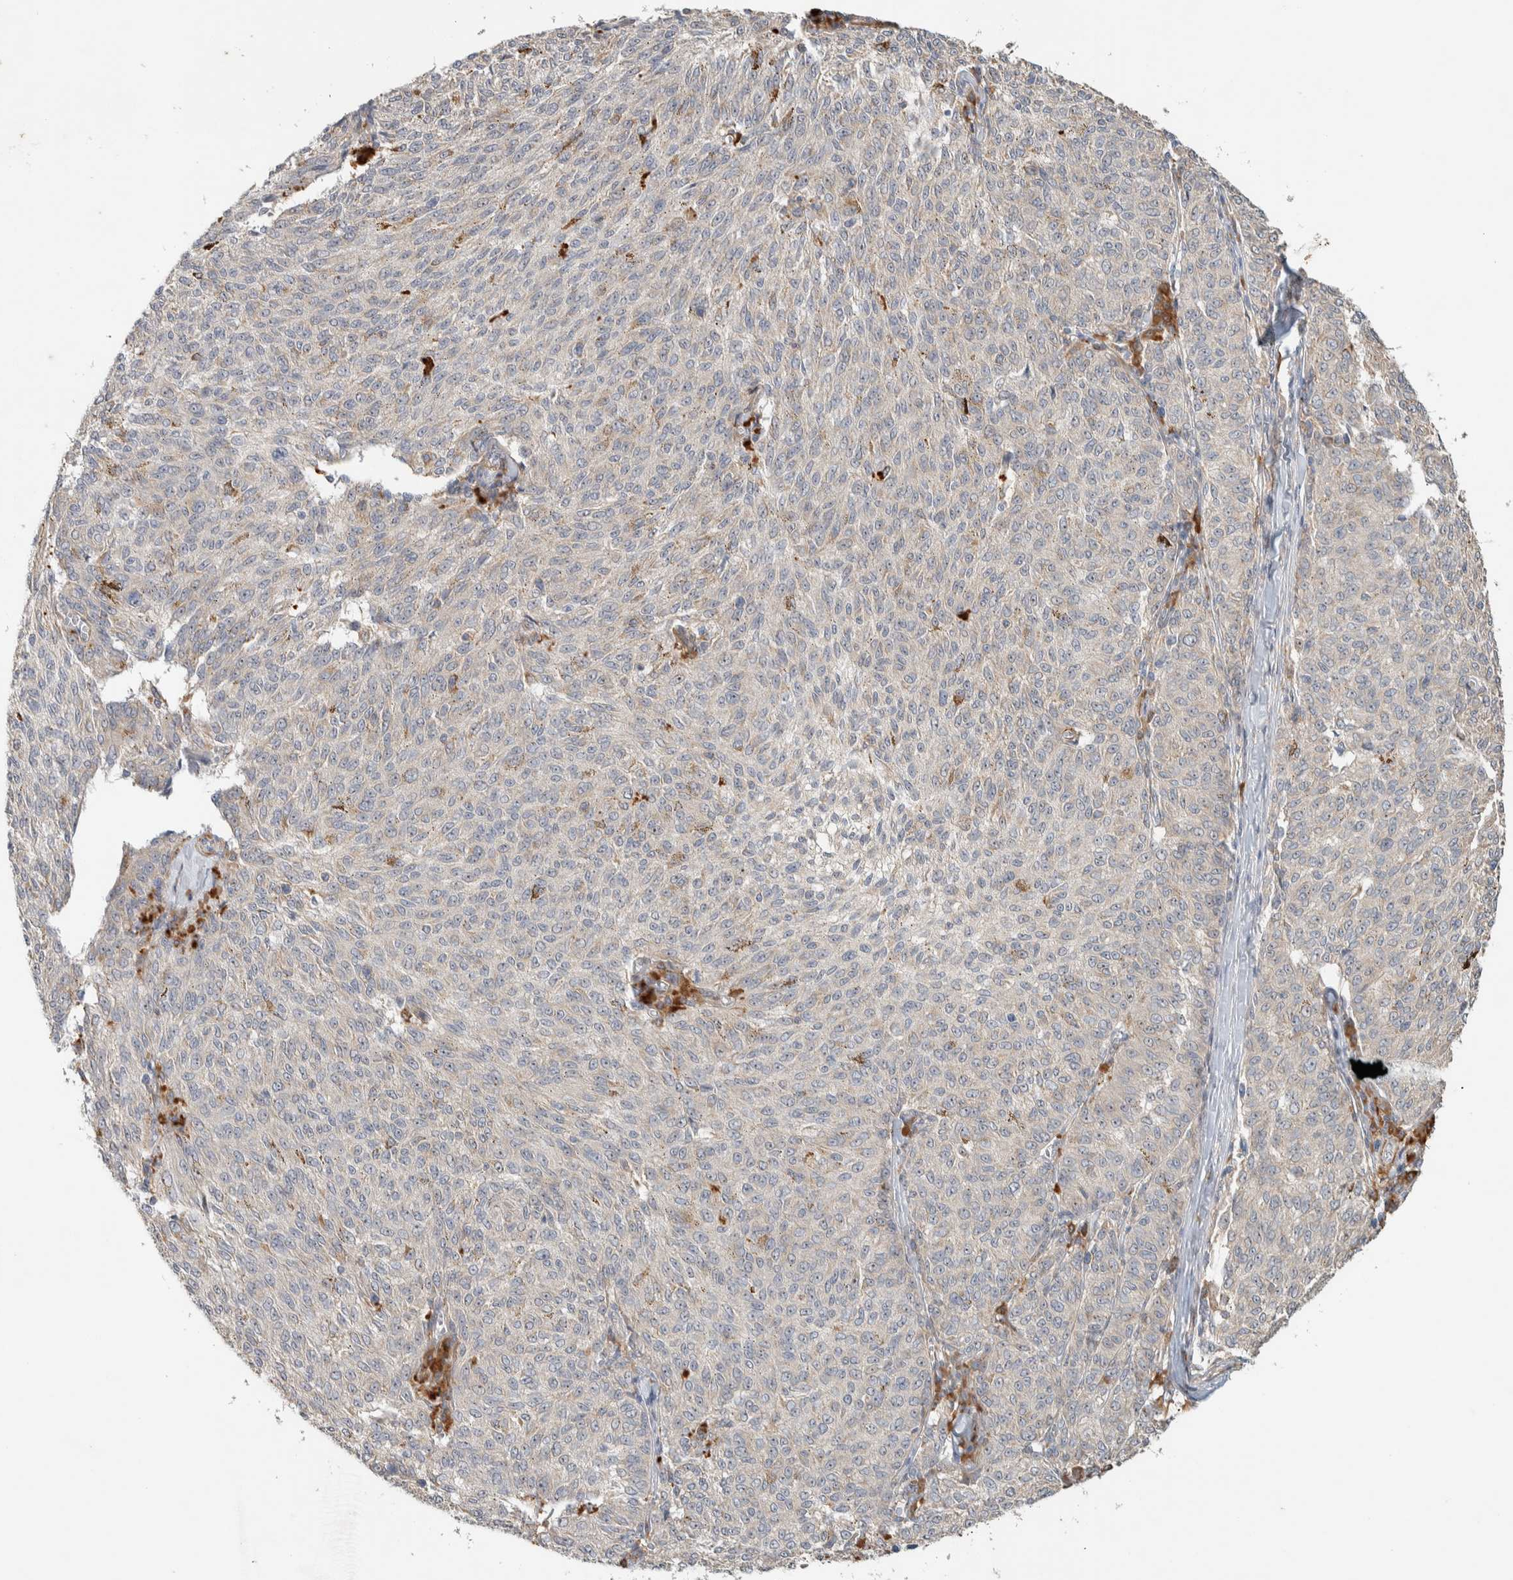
{"staining": {"intensity": "negative", "quantity": "none", "location": "none"}, "tissue": "melanoma", "cell_type": "Tumor cells", "image_type": "cancer", "snomed": [{"axis": "morphology", "description": "Malignant melanoma, NOS"}, {"axis": "topography", "description": "Skin"}], "caption": "Malignant melanoma was stained to show a protein in brown. There is no significant positivity in tumor cells. (Brightfield microscopy of DAB immunohistochemistry at high magnification).", "gene": "KLHL40", "patient": {"sex": "female", "age": 72}}